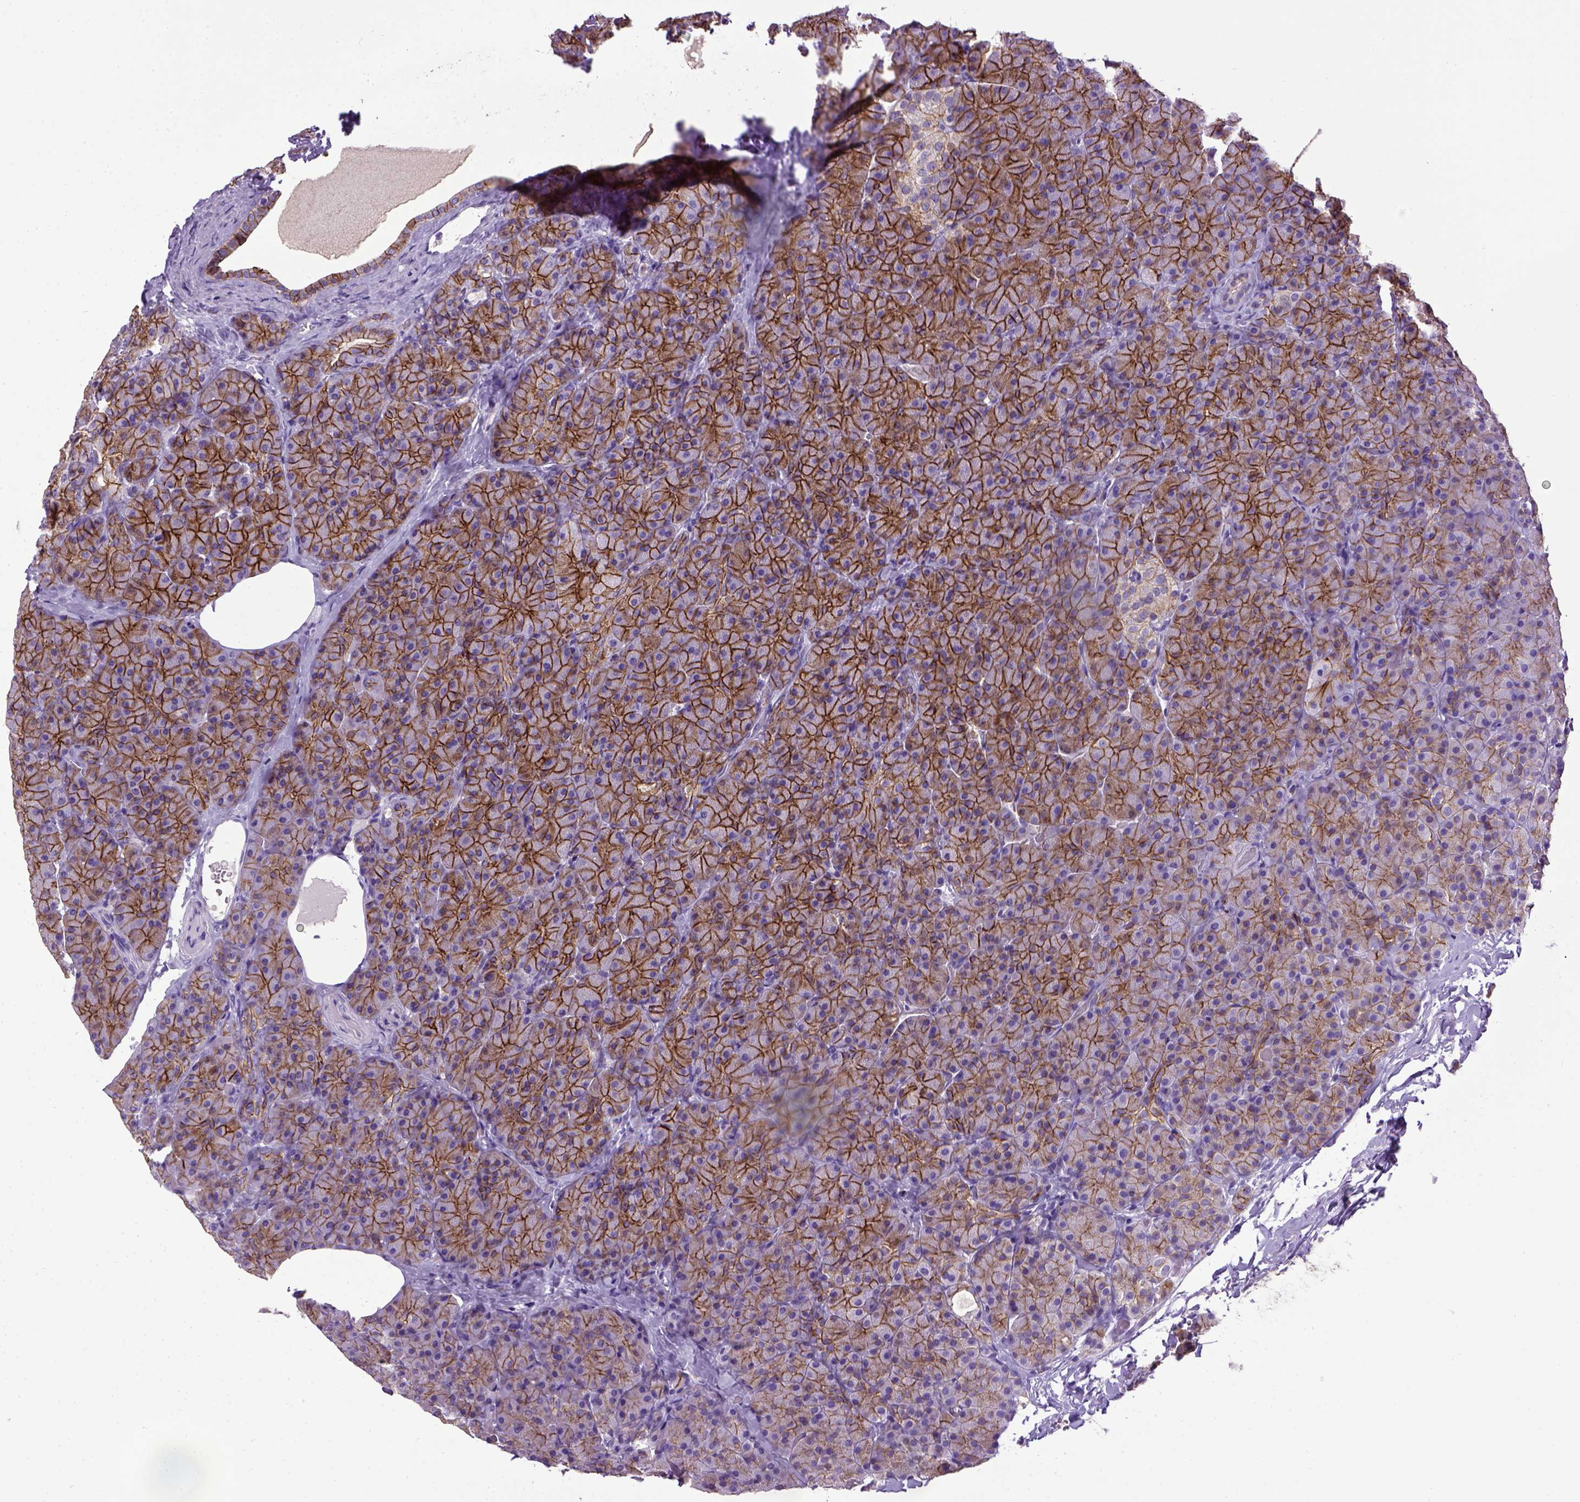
{"staining": {"intensity": "strong", "quantity": ">75%", "location": "cytoplasmic/membranous"}, "tissue": "pancreas", "cell_type": "Exocrine glandular cells", "image_type": "normal", "snomed": [{"axis": "morphology", "description": "Normal tissue, NOS"}, {"axis": "topography", "description": "Pancreas"}], "caption": "Immunohistochemistry photomicrograph of benign pancreas: pancreas stained using immunohistochemistry (IHC) demonstrates high levels of strong protein expression localized specifically in the cytoplasmic/membranous of exocrine glandular cells, appearing as a cytoplasmic/membranous brown color.", "gene": "CDH1", "patient": {"sex": "male", "age": 57}}